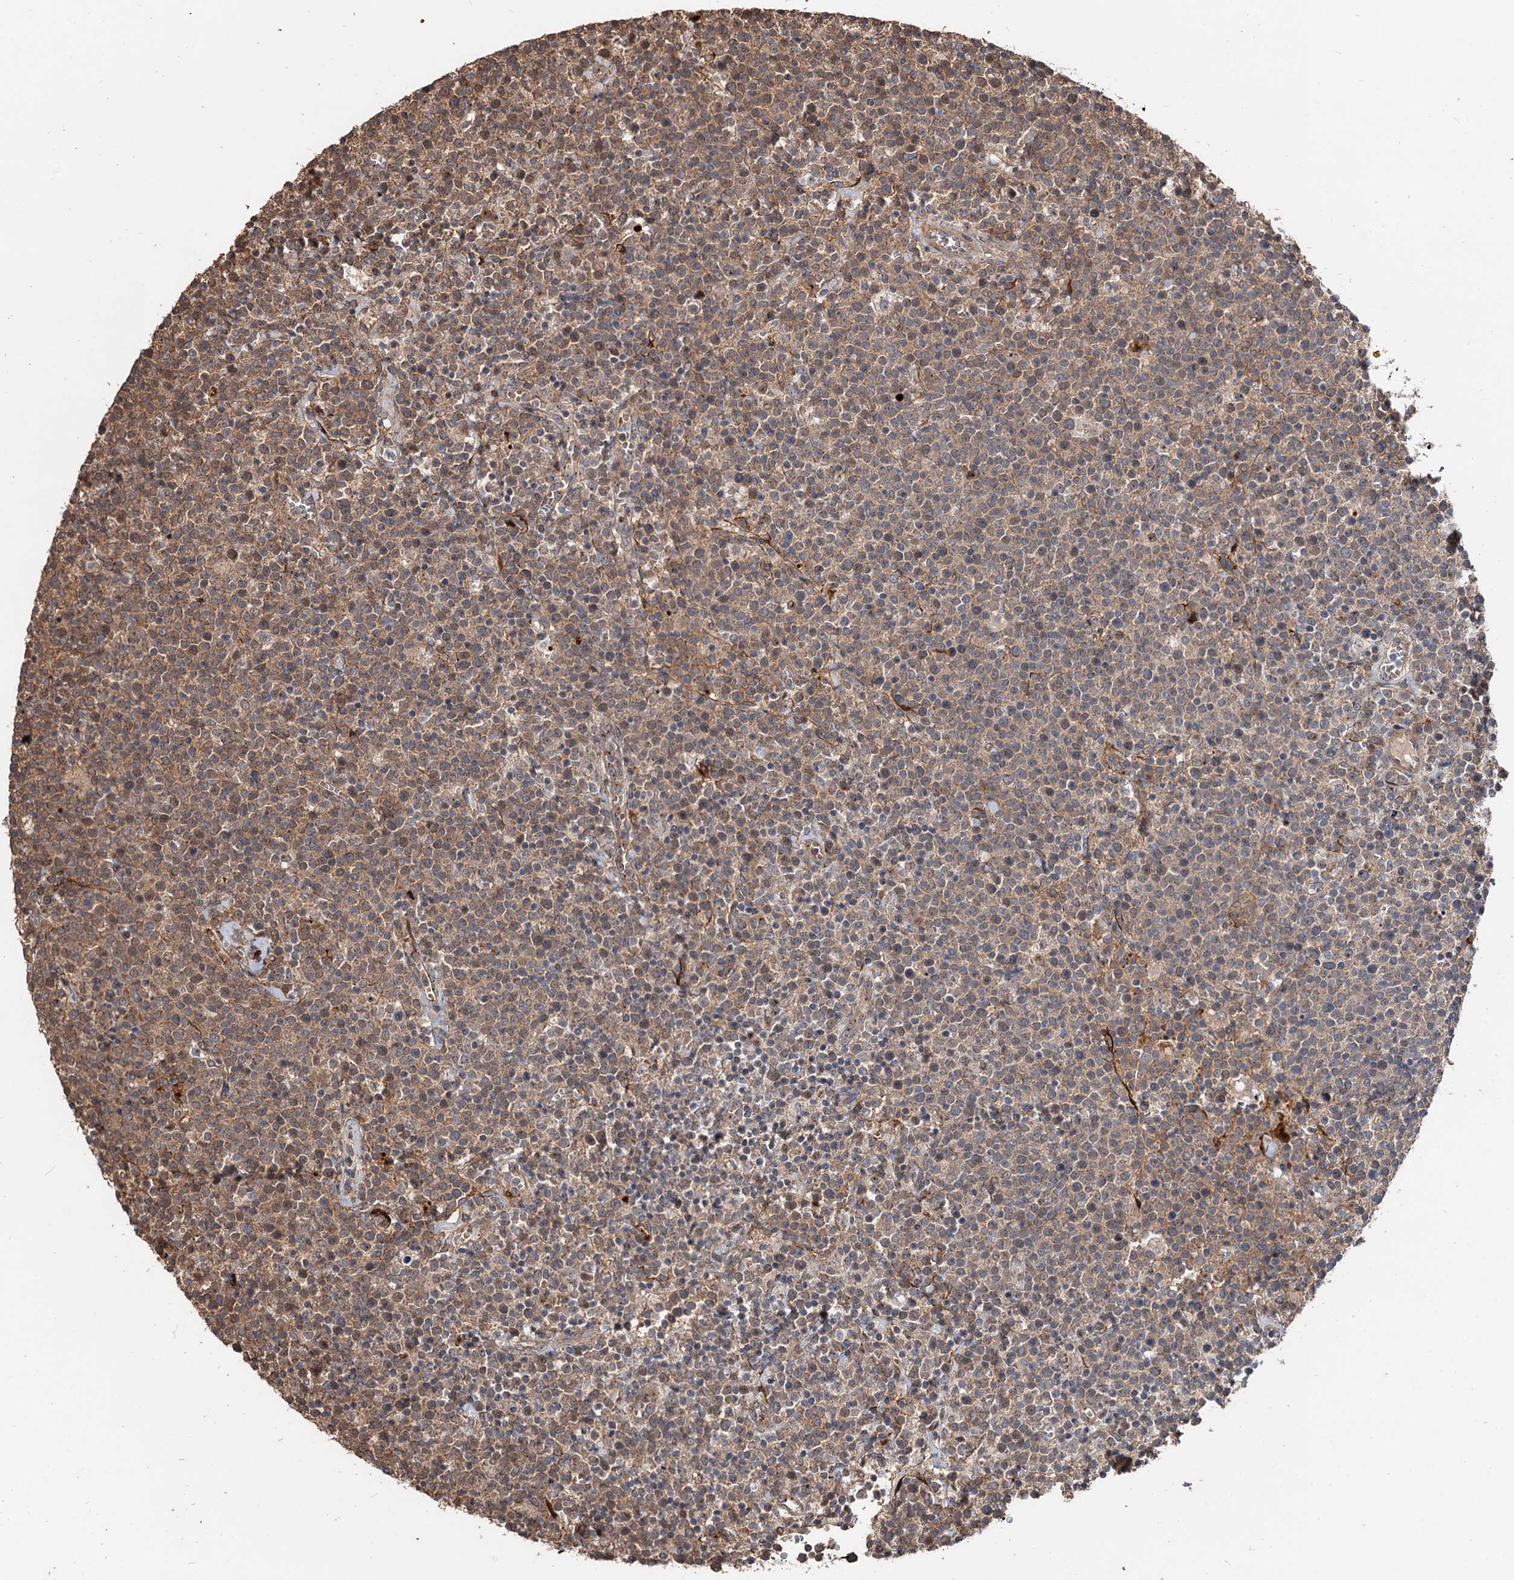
{"staining": {"intensity": "weak", "quantity": "25%-75%", "location": "cytoplasmic/membranous"}, "tissue": "lymphoma", "cell_type": "Tumor cells", "image_type": "cancer", "snomed": [{"axis": "morphology", "description": "Malignant lymphoma, non-Hodgkin's type, High grade"}, {"axis": "topography", "description": "Lymph node"}], "caption": "DAB immunohistochemical staining of lymphoma exhibits weak cytoplasmic/membranous protein staining in about 25%-75% of tumor cells. The staining was performed using DAB, with brown indicating positive protein expression. Nuclei are stained blue with hematoxylin.", "gene": "DEXI", "patient": {"sex": "male", "age": 61}}